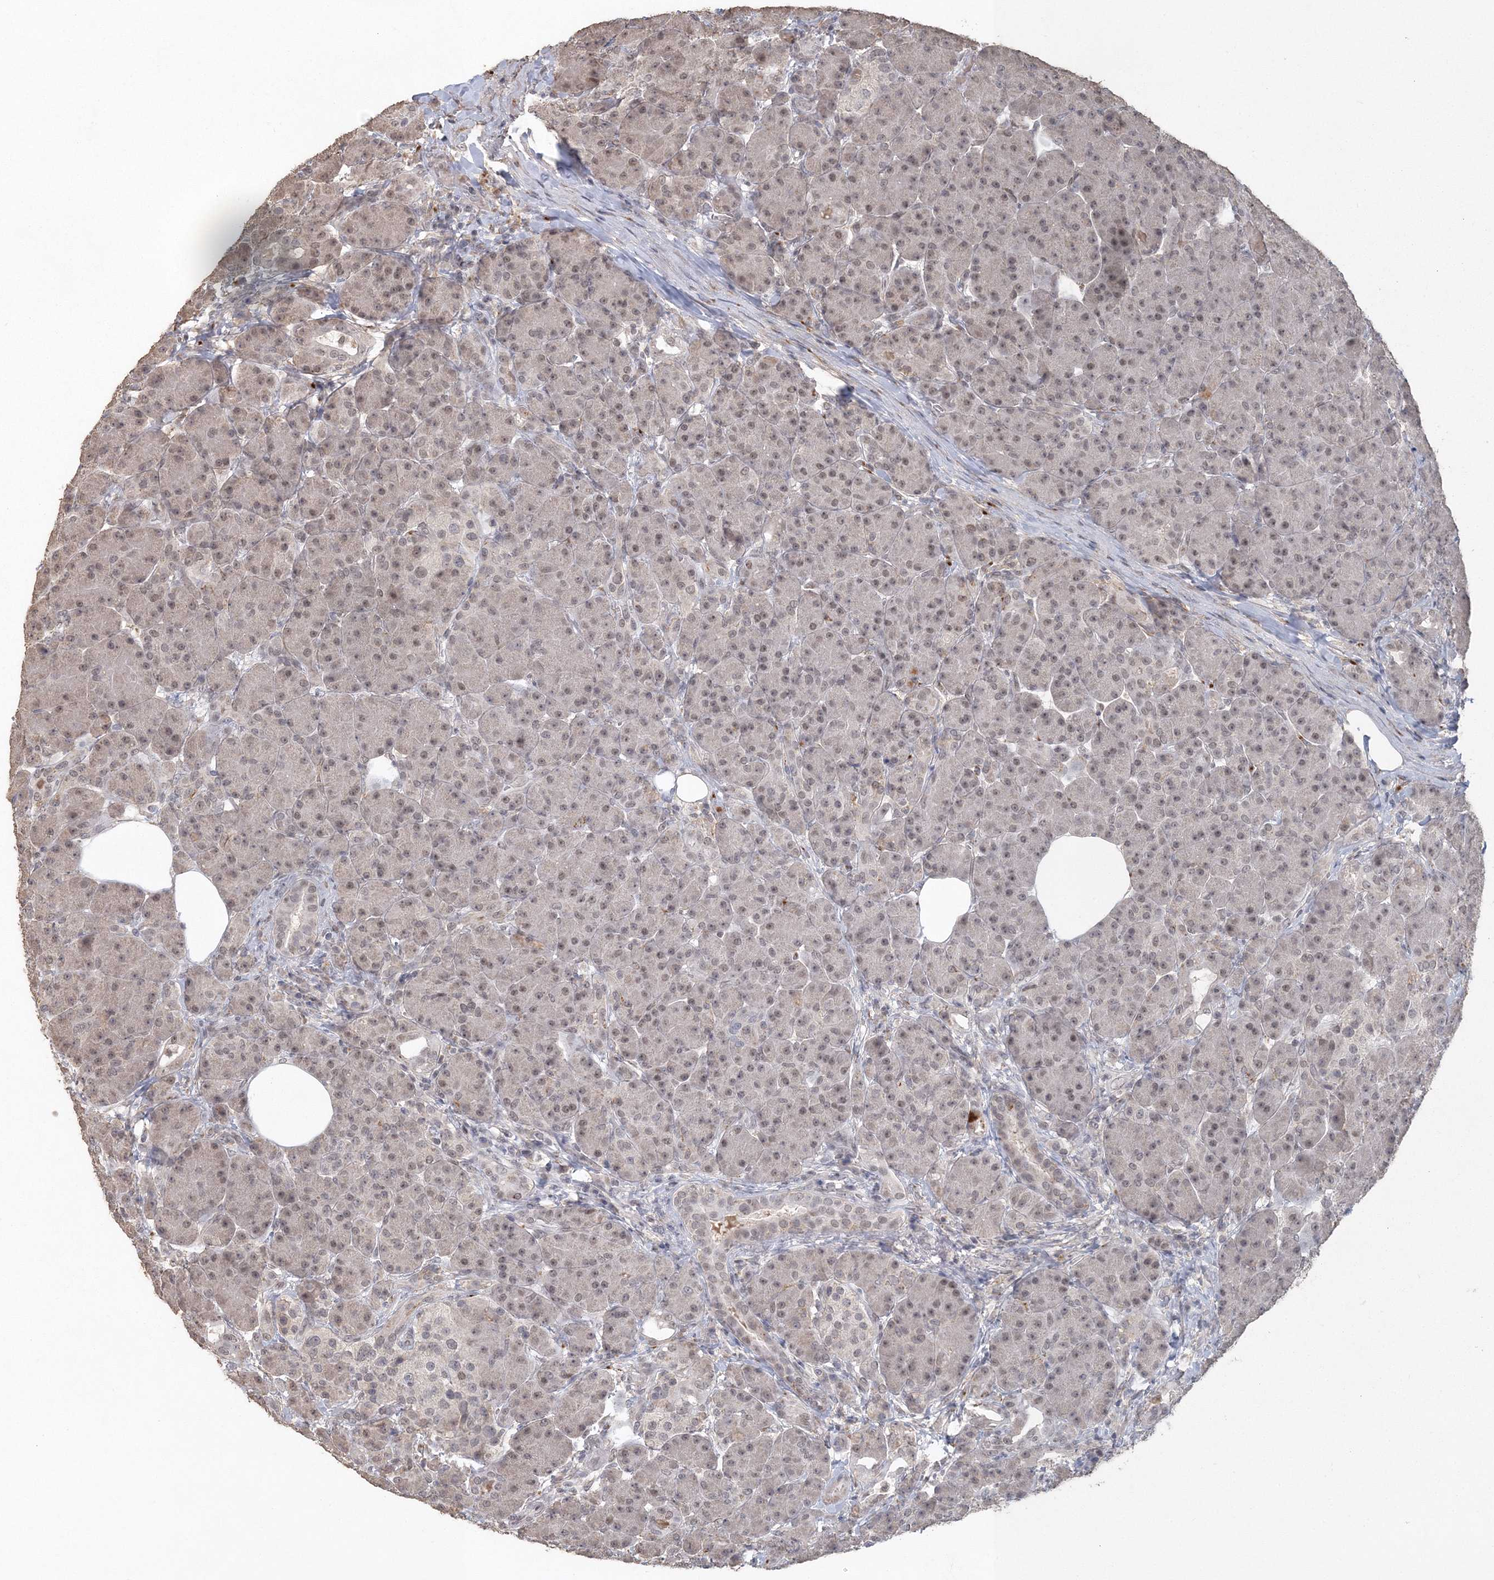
{"staining": {"intensity": "weak", "quantity": "<25%", "location": "nuclear"}, "tissue": "pancreas", "cell_type": "Exocrine glandular cells", "image_type": "normal", "snomed": [{"axis": "morphology", "description": "Normal tissue, NOS"}, {"axis": "topography", "description": "Pancreas"}], "caption": "Immunohistochemistry image of normal human pancreas stained for a protein (brown), which displays no expression in exocrine glandular cells.", "gene": "UIMC1", "patient": {"sex": "male", "age": 63}}